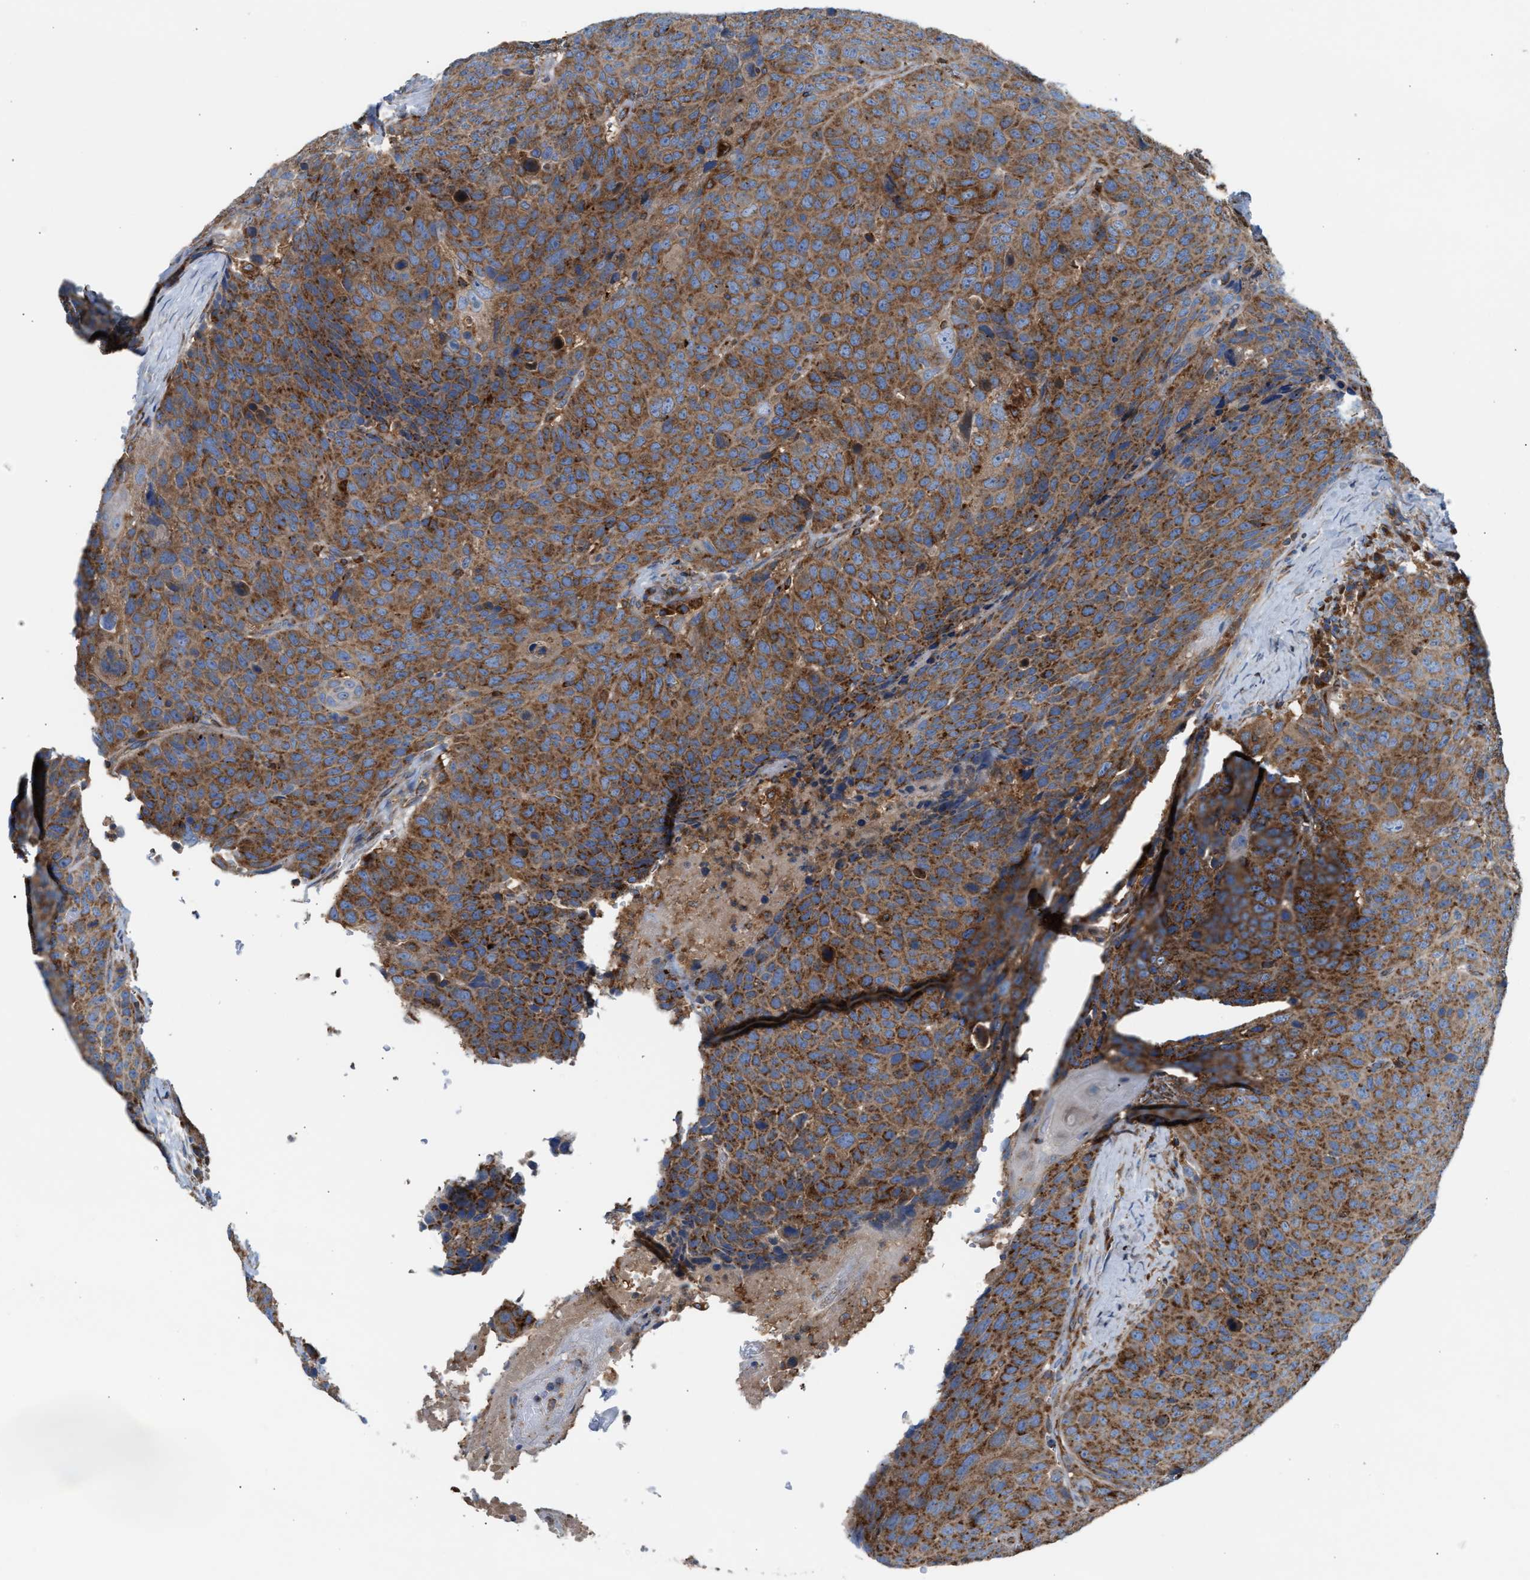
{"staining": {"intensity": "strong", "quantity": ">75%", "location": "cytoplasmic/membranous"}, "tissue": "head and neck cancer", "cell_type": "Tumor cells", "image_type": "cancer", "snomed": [{"axis": "morphology", "description": "Squamous cell carcinoma, NOS"}, {"axis": "topography", "description": "Head-Neck"}], "caption": "Immunohistochemical staining of human squamous cell carcinoma (head and neck) displays high levels of strong cytoplasmic/membranous protein staining in about >75% of tumor cells.", "gene": "TBC1D15", "patient": {"sex": "male", "age": 66}}